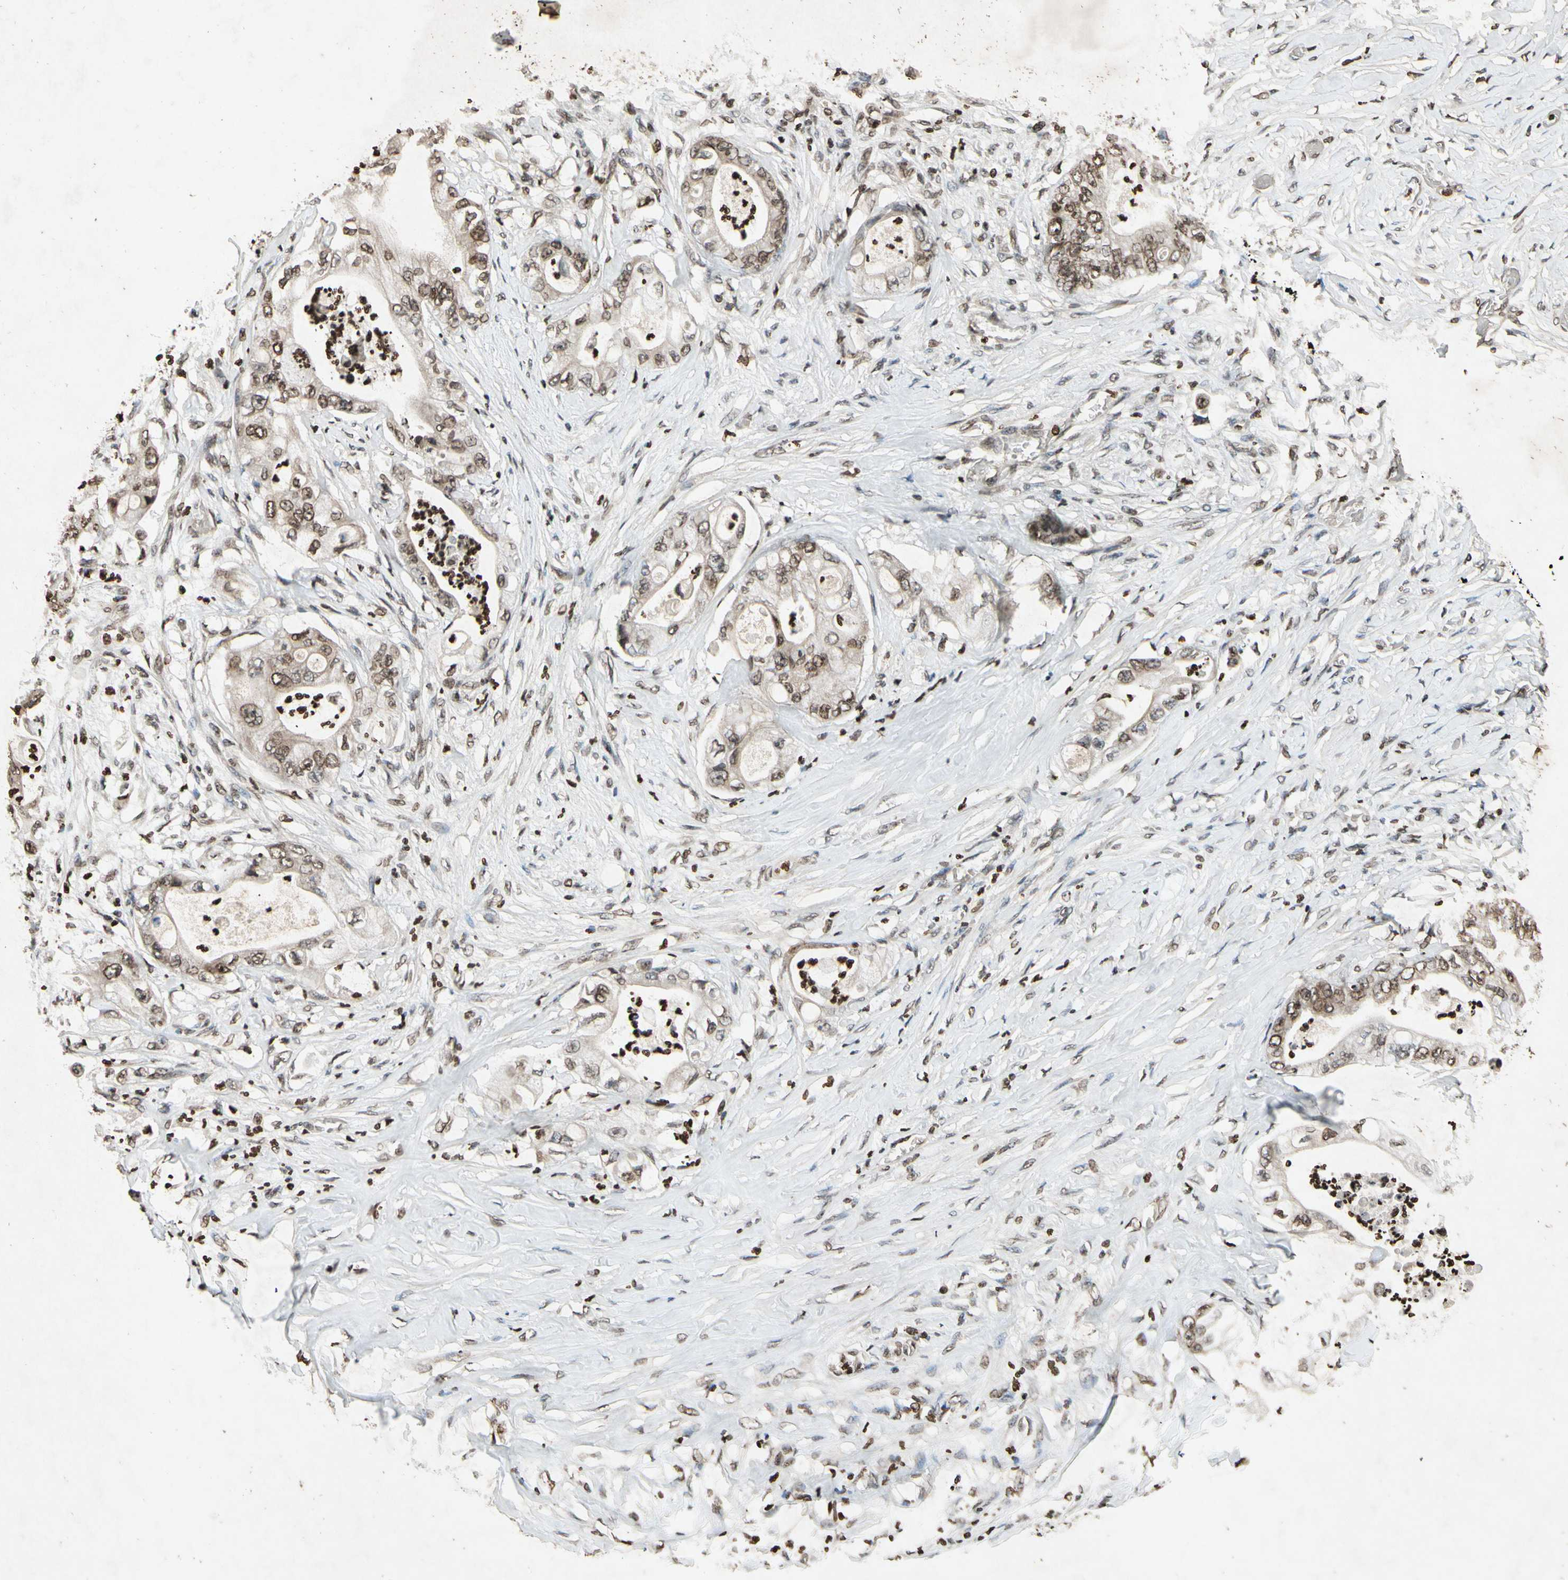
{"staining": {"intensity": "moderate", "quantity": "25%-75%", "location": "cytoplasmic/membranous,nuclear"}, "tissue": "stomach cancer", "cell_type": "Tumor cells", "image_type": "cancer", "snomed": [{"axis": "morphology", "description": "Adenocarcinoma, NOS"}, {"axis": "topography", "description": "Stomach"}], "caption": "High-power microscopy captured an immunohistochemistry (IHC) photomicrograph of stomach cancer, revealing moderate cytoplasmic/membranous and nuclear positivity in approximately 25%-75% of tumor cells.", "gene": "HOXB3", "patient": {"sex": "female", "age": 73}}